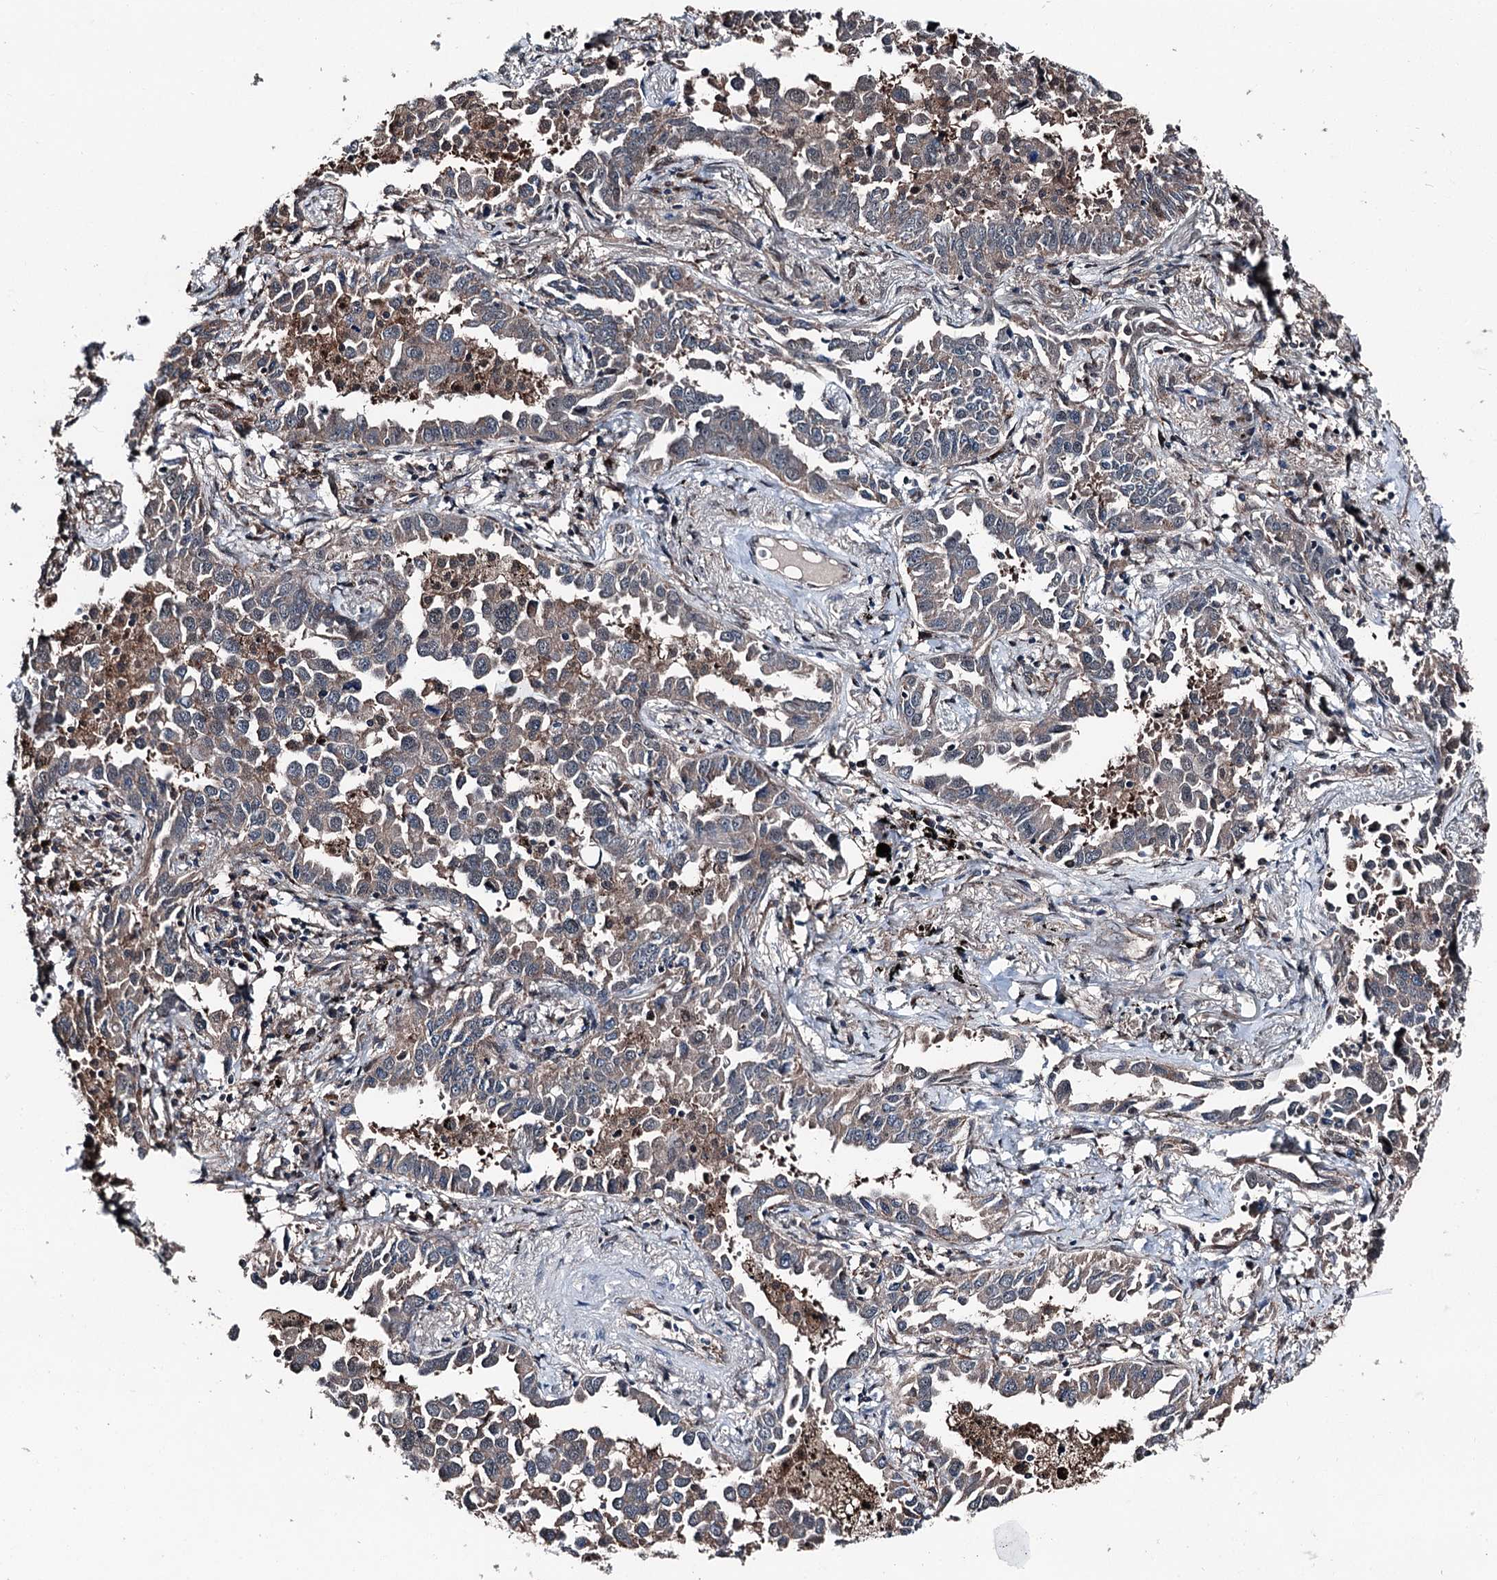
{"staining": {"intensity": "weak", "quantity": "25%-75%", "location": "cytoplasmic/membranous"}, "tissue": "lung cancer", "cell_type": "Tumor cells", "image_type": "cancer", "snomed": [{"axis": "morphology", "description": "Adenocarcinoma, NOS"}, {"axis": "topography", "description": "Lung"}], "caption": "Human lung cancer stained for a protein (brown) shows weak cytoplasmic/membranous positive expression in approximately 25%-75% of tumor cells.", "gene": "PSMD13", "patient": {"sex": "male", "age": 67}}